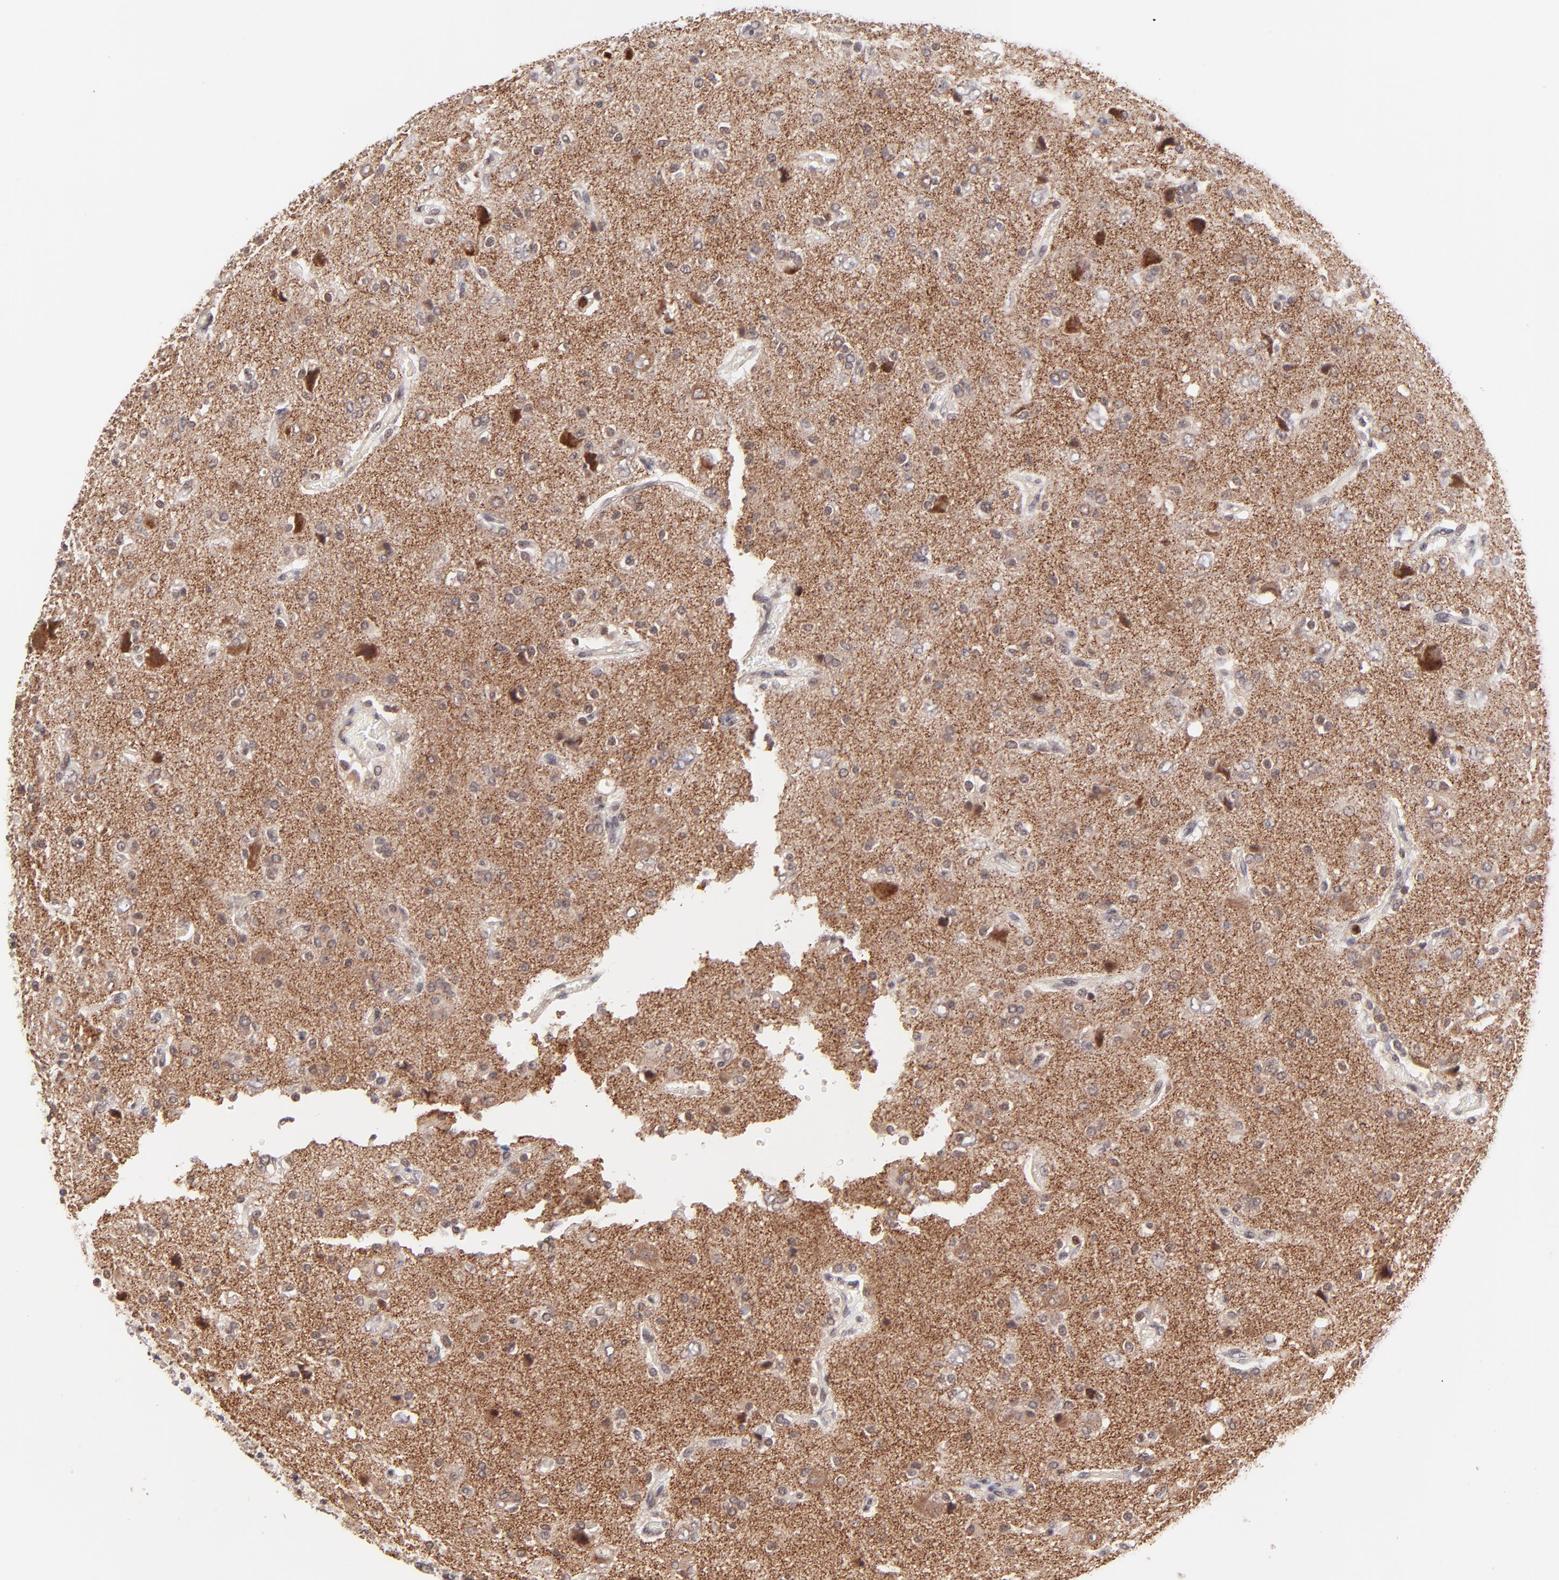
{"staining": {"intensity": "moderate", "quantity": "<25%", "location": "cytoplasmic/membranous"}, "tissue": "glioma", "cell_type": "Tumor cells", "image_type": "cancer", "snomed": [{"axis": "morphology", "description": "Glioma, malignant, High grade"}, {"axis": "topography", "description": "Brain"}], "caption": "High-grade glioma (malignant) was stained to show a protein in brown. There is low levels of moderate cytoplasmic/membranous staining in approximately <25% of tumor cells. (Stains: DAB (3,3'-diaminobenzidine) in brown, nuclei in blue, Microscopy: brightfield microscopy at high magnification).", "gene": "MED12", "patient": {"sex": "male", "age": 47}}